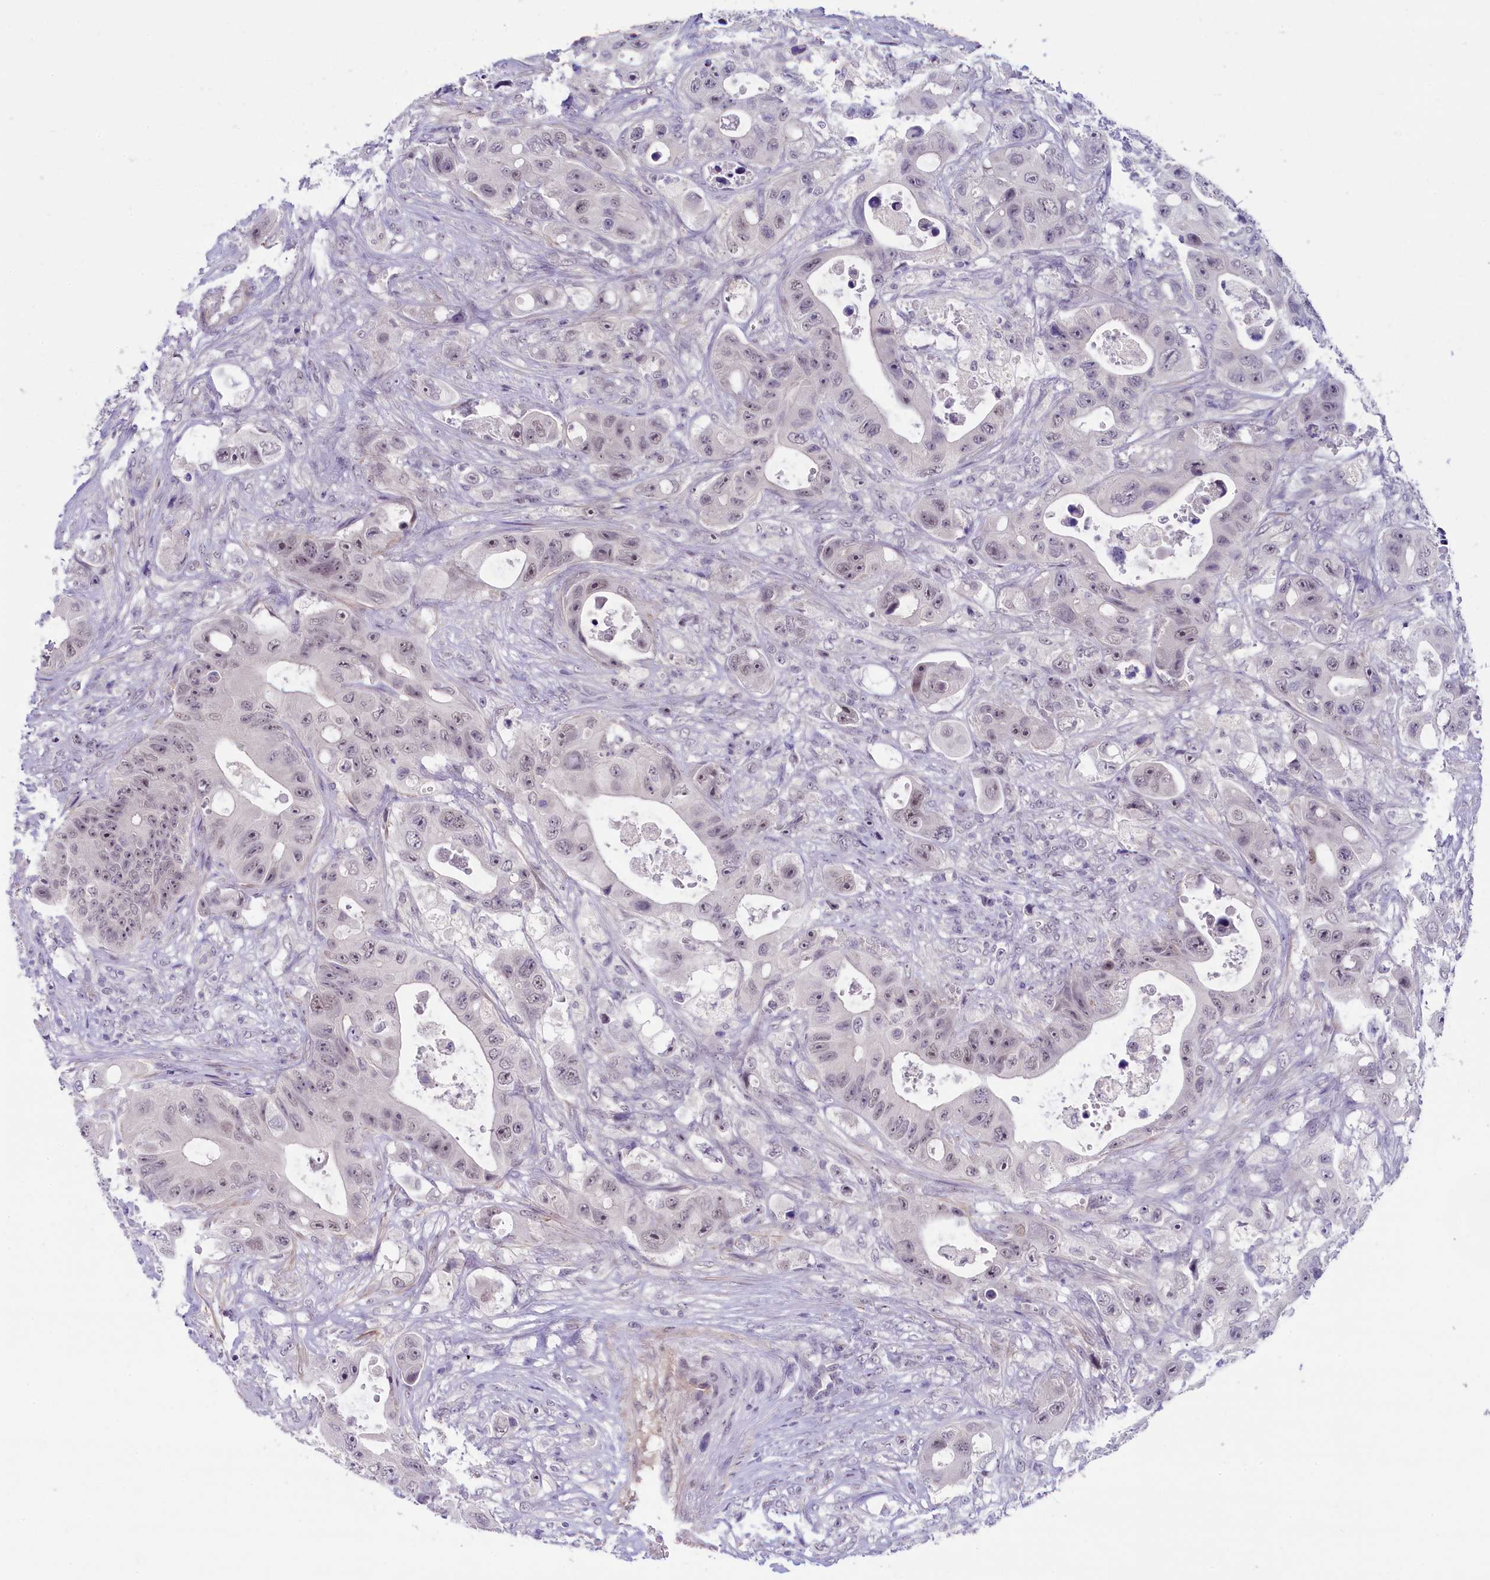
{"staining": {"intensity": "weak", "quantity": "<25%", "location": "nuclear"}, "tissue": "colorectal cancer", "cell_type": "Tumor cells", "image_type": "cancer", "snomed": [{"axis": "morphology", "description": "Adenocarcinoma, NOS"}, {"axis": "topography", "description": "Colon"}], "caption": "Immunohistochemical staining of human colorectal cancer (adenocarcinoma) demonstrates no significant staining in tumor cells.", "gene": "CRAMP1", "patient": {"sex": "female", "age": 46}}